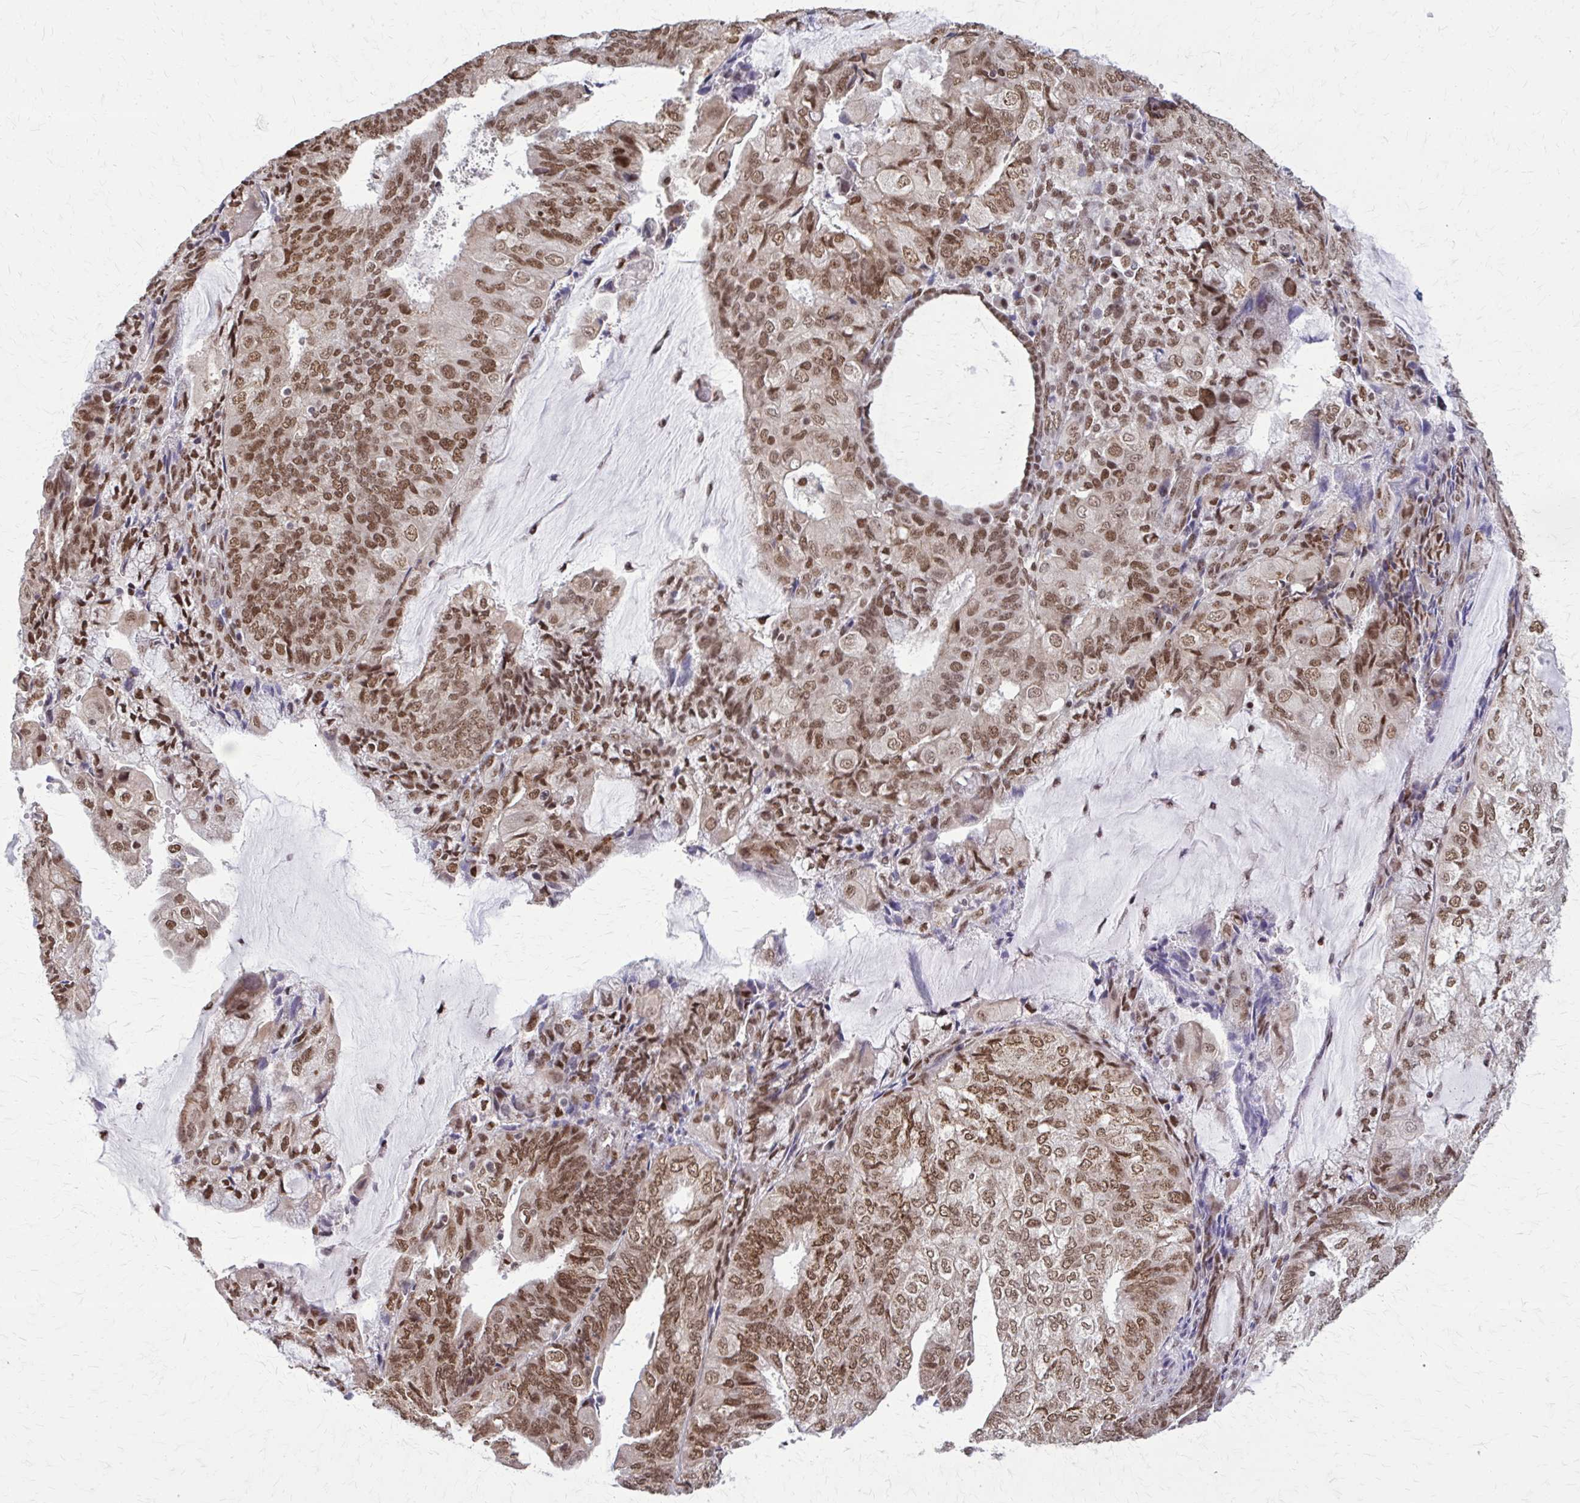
{"staining": {"intensity": "moderate", "quantity": ">75%", "location": "nuclear"}, "tissue": "endometrial cancer", "cell_type": "Tumor cells", "image_type": "cancer", "snomed": [{"axis": "morphology", "description": "Adenocarcinoma, NOS"}, {"axis": "topography", "description": "Endometrium"}], "caption": "This is an image of immunohistochemistry (IHC) staining of endometrial adenocarcinoma, which shows moderate expression in the nuclear of tumor cells.", "gene": "TTF1", "patient": {"sex": "female", "age": 81}}